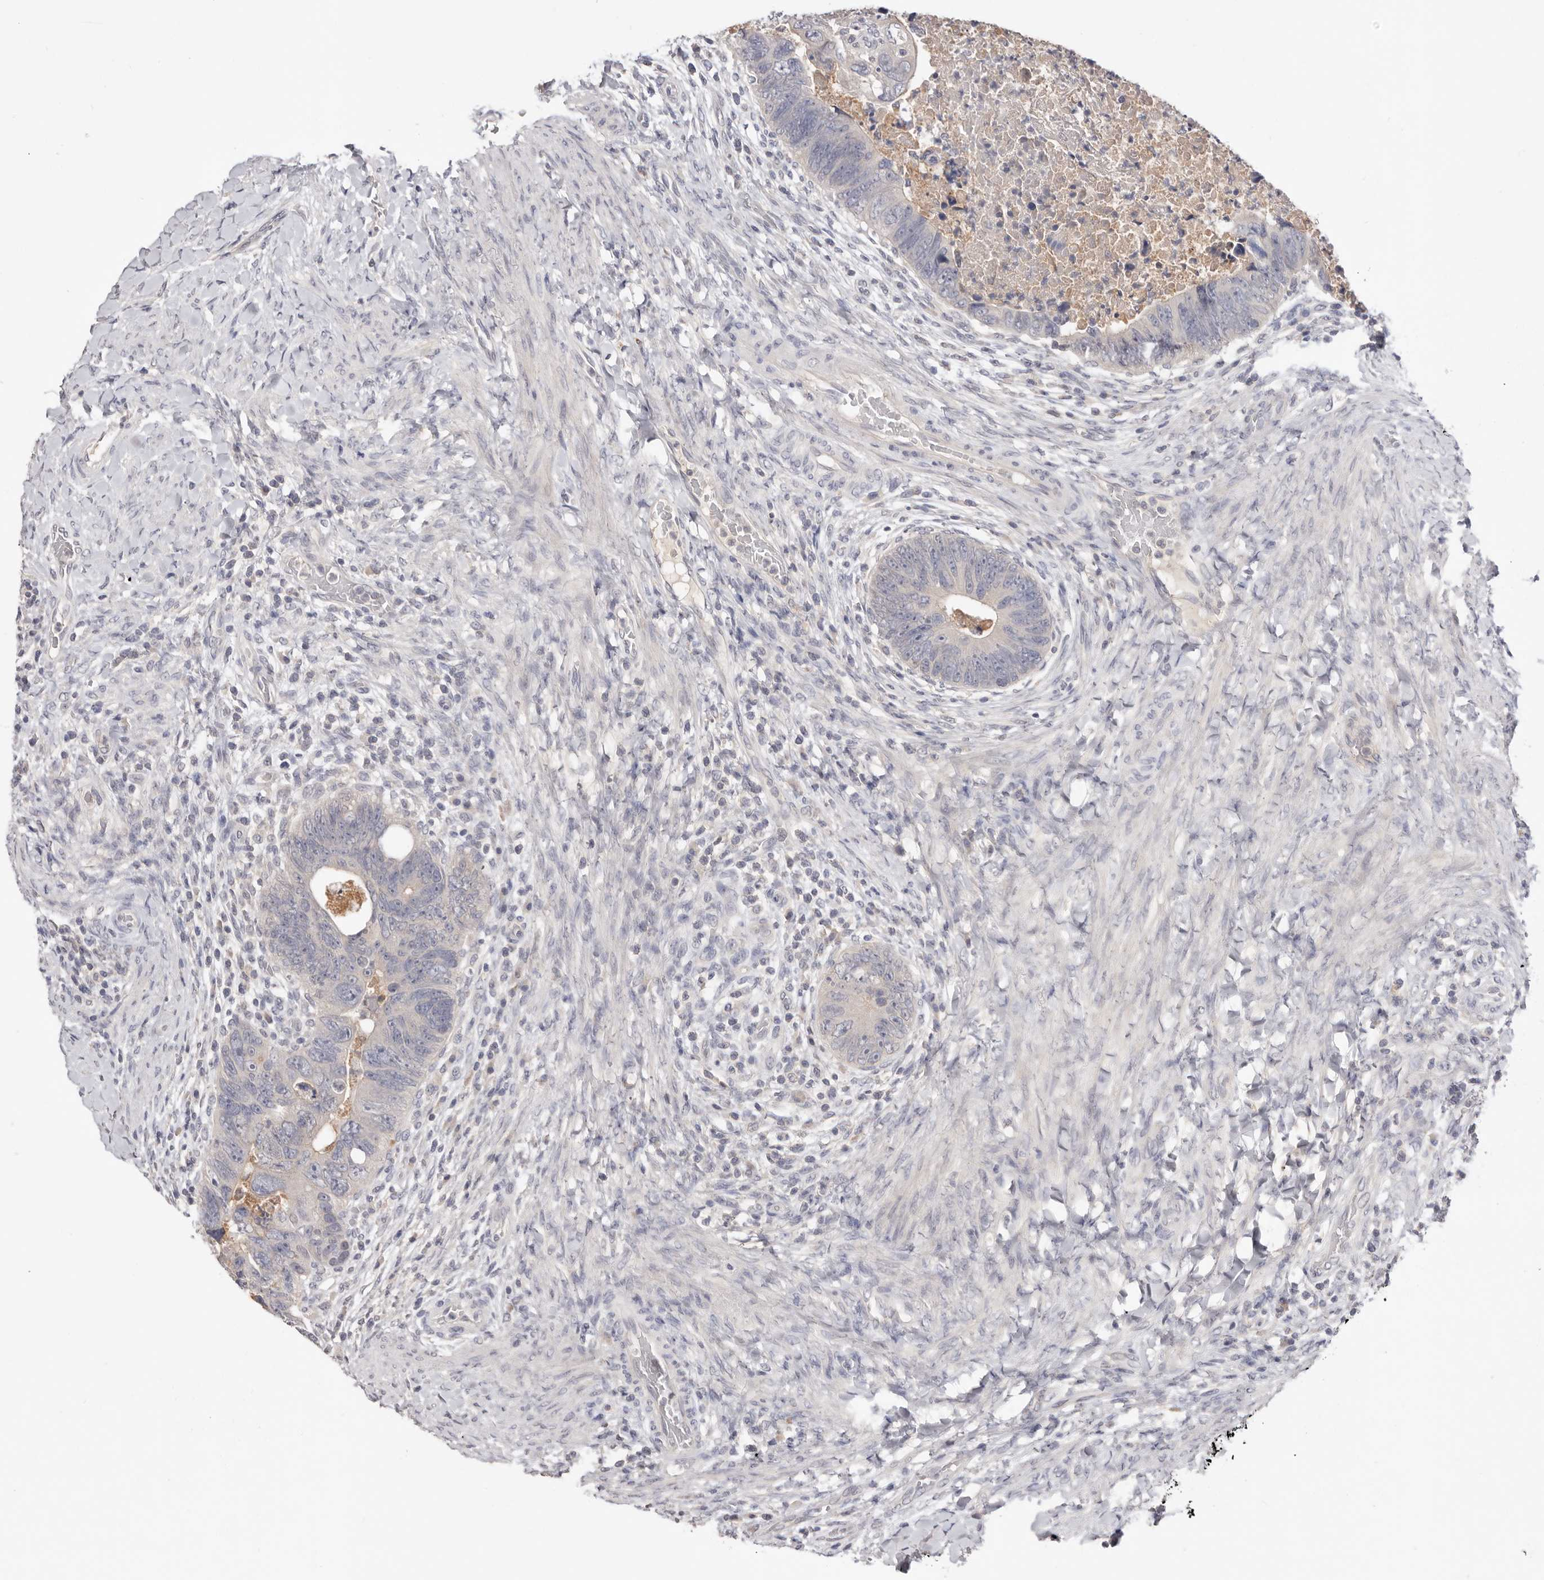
{"staining": {"intensity": "weak", "quantity": "<25%", "location": "cytoplasmic/membranous"}, "tissue": "colorectal cancer", "cell_type": "Tumor cells", "image_type": "cancer", "snomed": [{"axis": "morphology", "description": "Adenocarcinoma, NOS"}, {"axis": "topography", "description": "Rectum"}], "caption": "IHC image of neoplastic tissue: colorectal adenocarcinoma stained with DAB (3,3'-diaminobenzidine) exhibits no significant protein positivity in tumor cells. (Stains: DAB (3,3'-diaminobenzidine) immunohistochemistry with hematoxylin counter stain, Microscopy: brightfield microscopy at high magnification).", "gene": "DOP1A", "patient": {"sex": "male", "age": 59}}